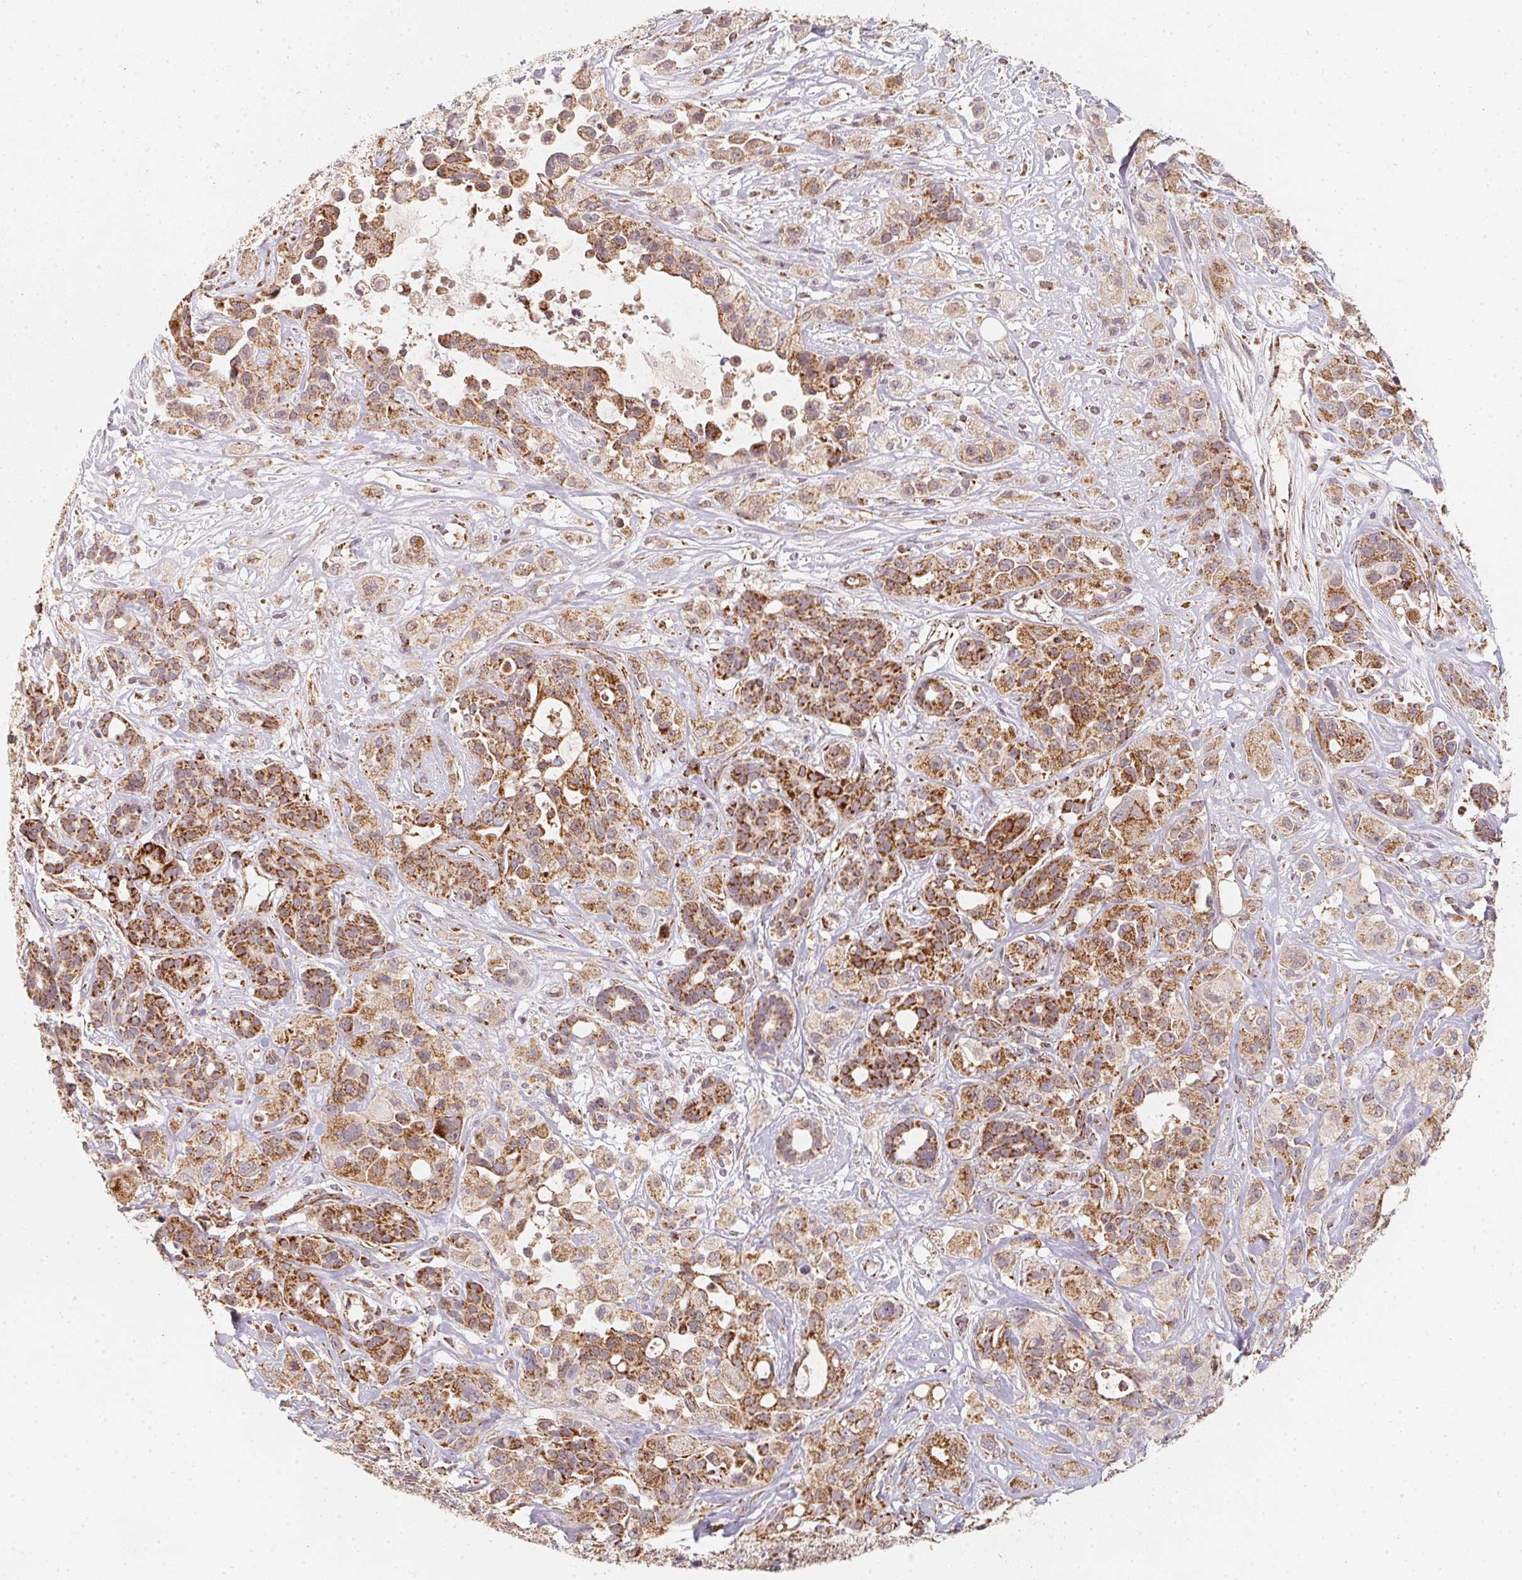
{"staining": {"intensity": "moderate", "quantity": ">75%", "location": "cytoplasmic/membranous"}, "tissue": "pancreatic cancer", "cell_type": "Tumor cells", "image_type": "cancer", "snomed": [{"axis": "morphology", "description": "Adenocarcinoma, NOS"}, {"axis": "topography", "description": "Pancreas"}], "caption": "A brown stain highlights moderate cytoplasmic/membranous staining of a protein in human pancreatic cancer (adenocarcinoma) tumor cells. (DAB IHC, brown staining for protein, blue staining for nuclei).", "gene": "NDUFS6", "patient": {"sex": "male", "age": 44}}